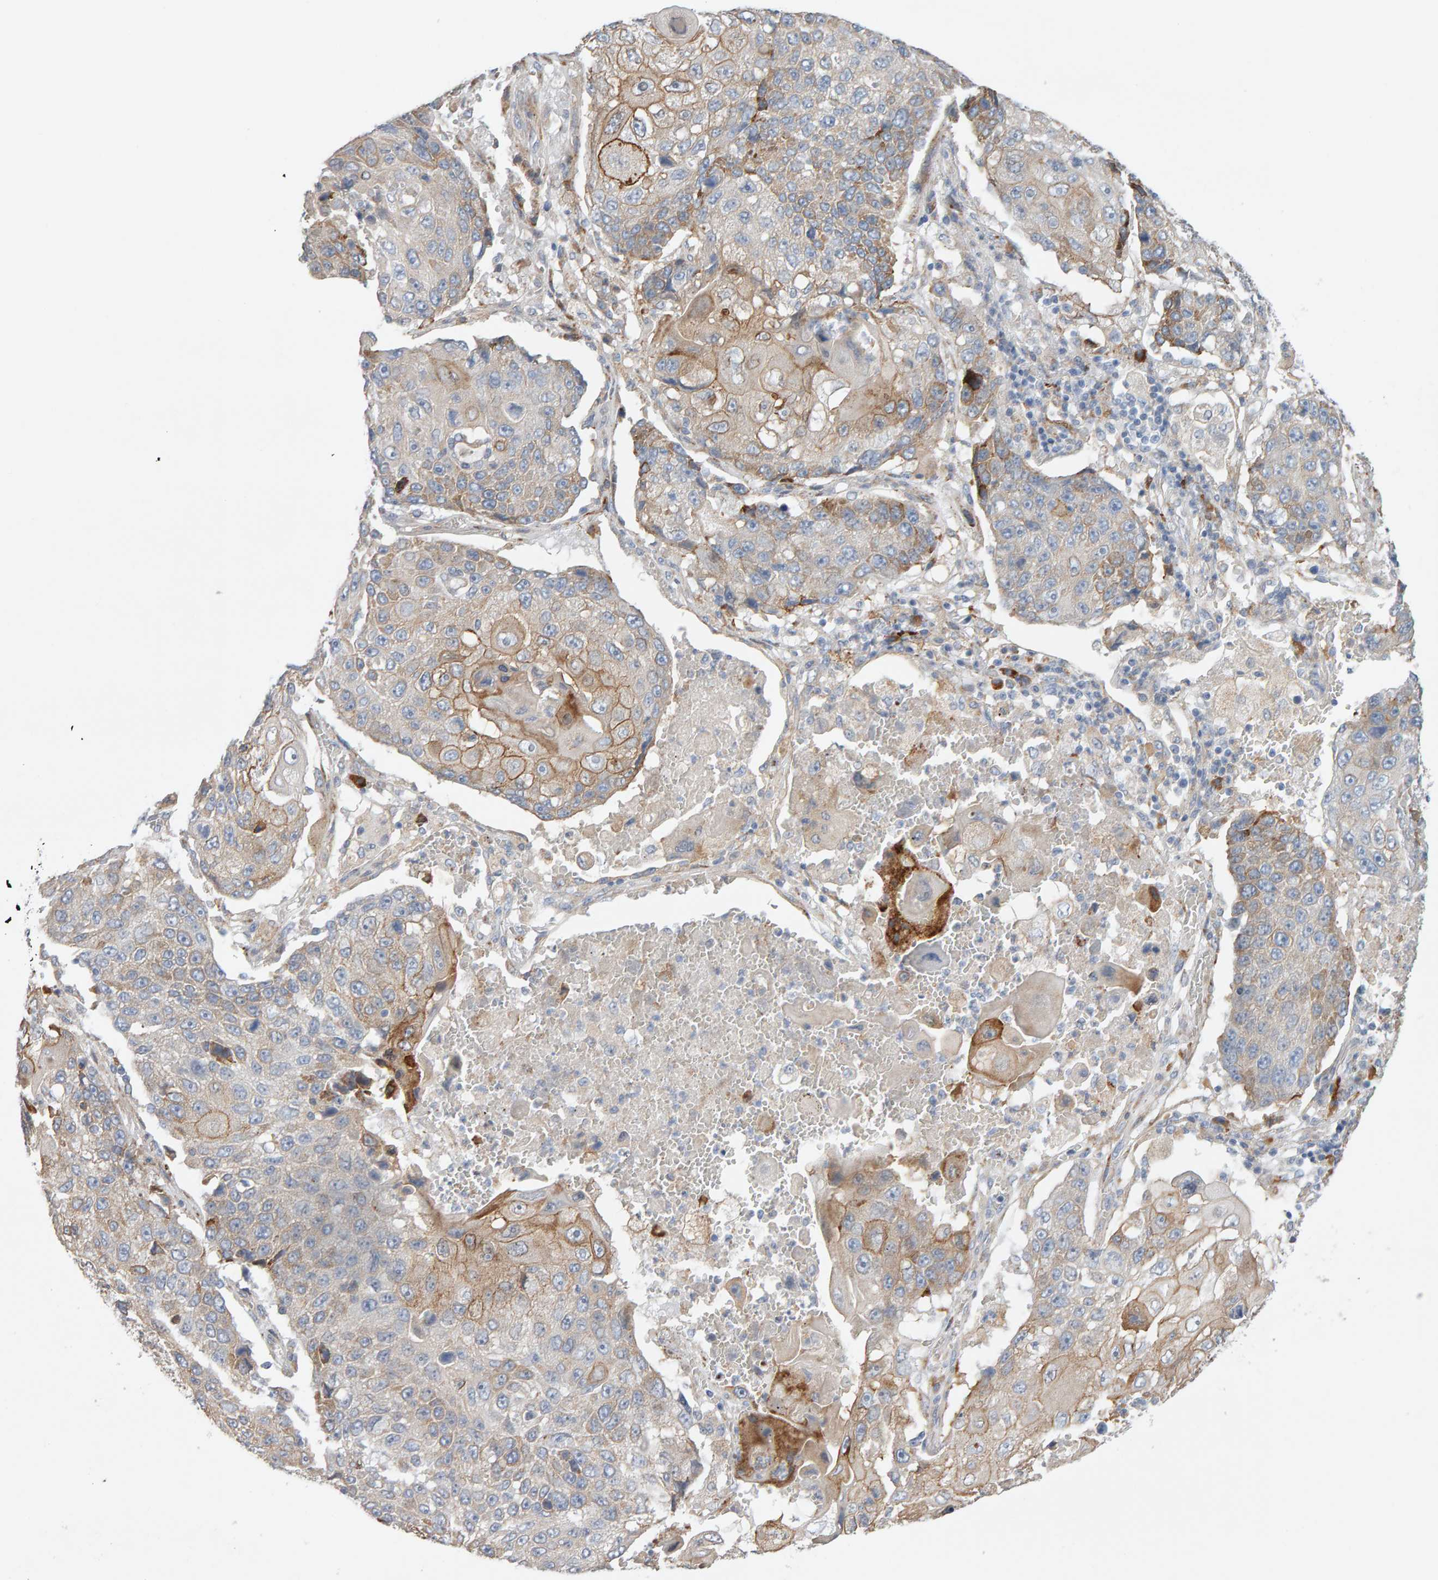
{"staining": {"intensity": "moderate", "quantity": "25%-75%", "location": "cytoplasmic/membranous"}, "tissue": "lung cancer", "cell_type": "Tumor cells", "image_type": "cancer", "snomed": [{"axis": "morphology", "description": "Squamous cell carcinoma, NOS"}, {"axis": "topography", "description": "Lung"}], "caption": "This image exhibits lung cancer stained with immunohistochemistry (IHC) to label a protein in brown. The cytoplasmic/membranous of tumor cells show moderate positivity for the protein. Nuclei are counter-stained blue.", "gene": "ENGASE", "patient": {"sex": "male", "age": 61}}